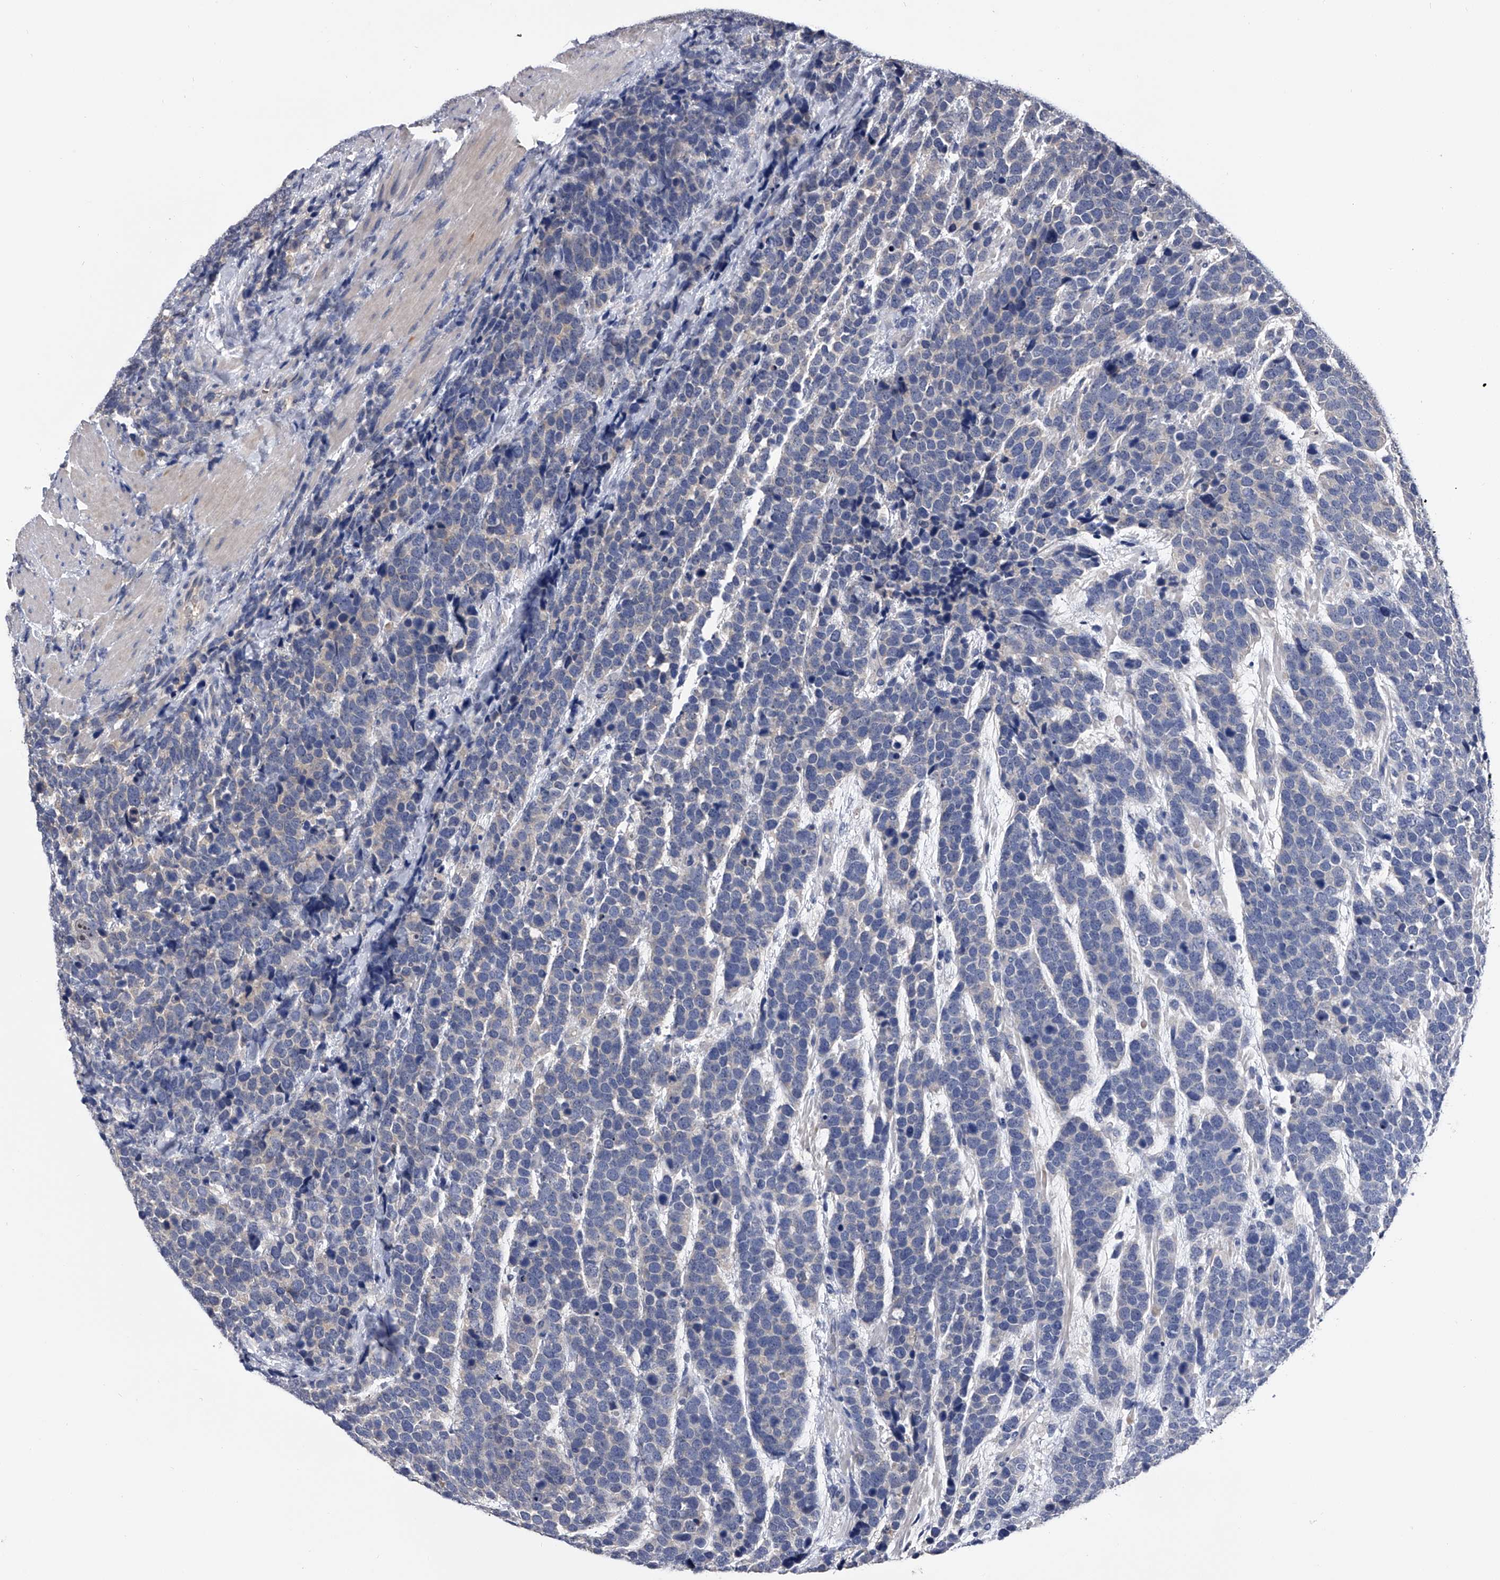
{"staining": {"intensity": "negative", "quantity": "none", "location": "none"}, "tissue": "urothelial cancer", "cell_type": "Tumor cells", "image_type": "cancer", "snomed": [{"axis": "morphology", "description": "Urothelial carcinoma, High grade"}, {"axis": "topography", "description": "Urinary bladder"}], "caption": "Image shows no significant protein expression in tumor cells of urothelial carcinoma (high-grade).", "gene": "EFCAB7", "patient": {"sex": "female", "age": 82}}